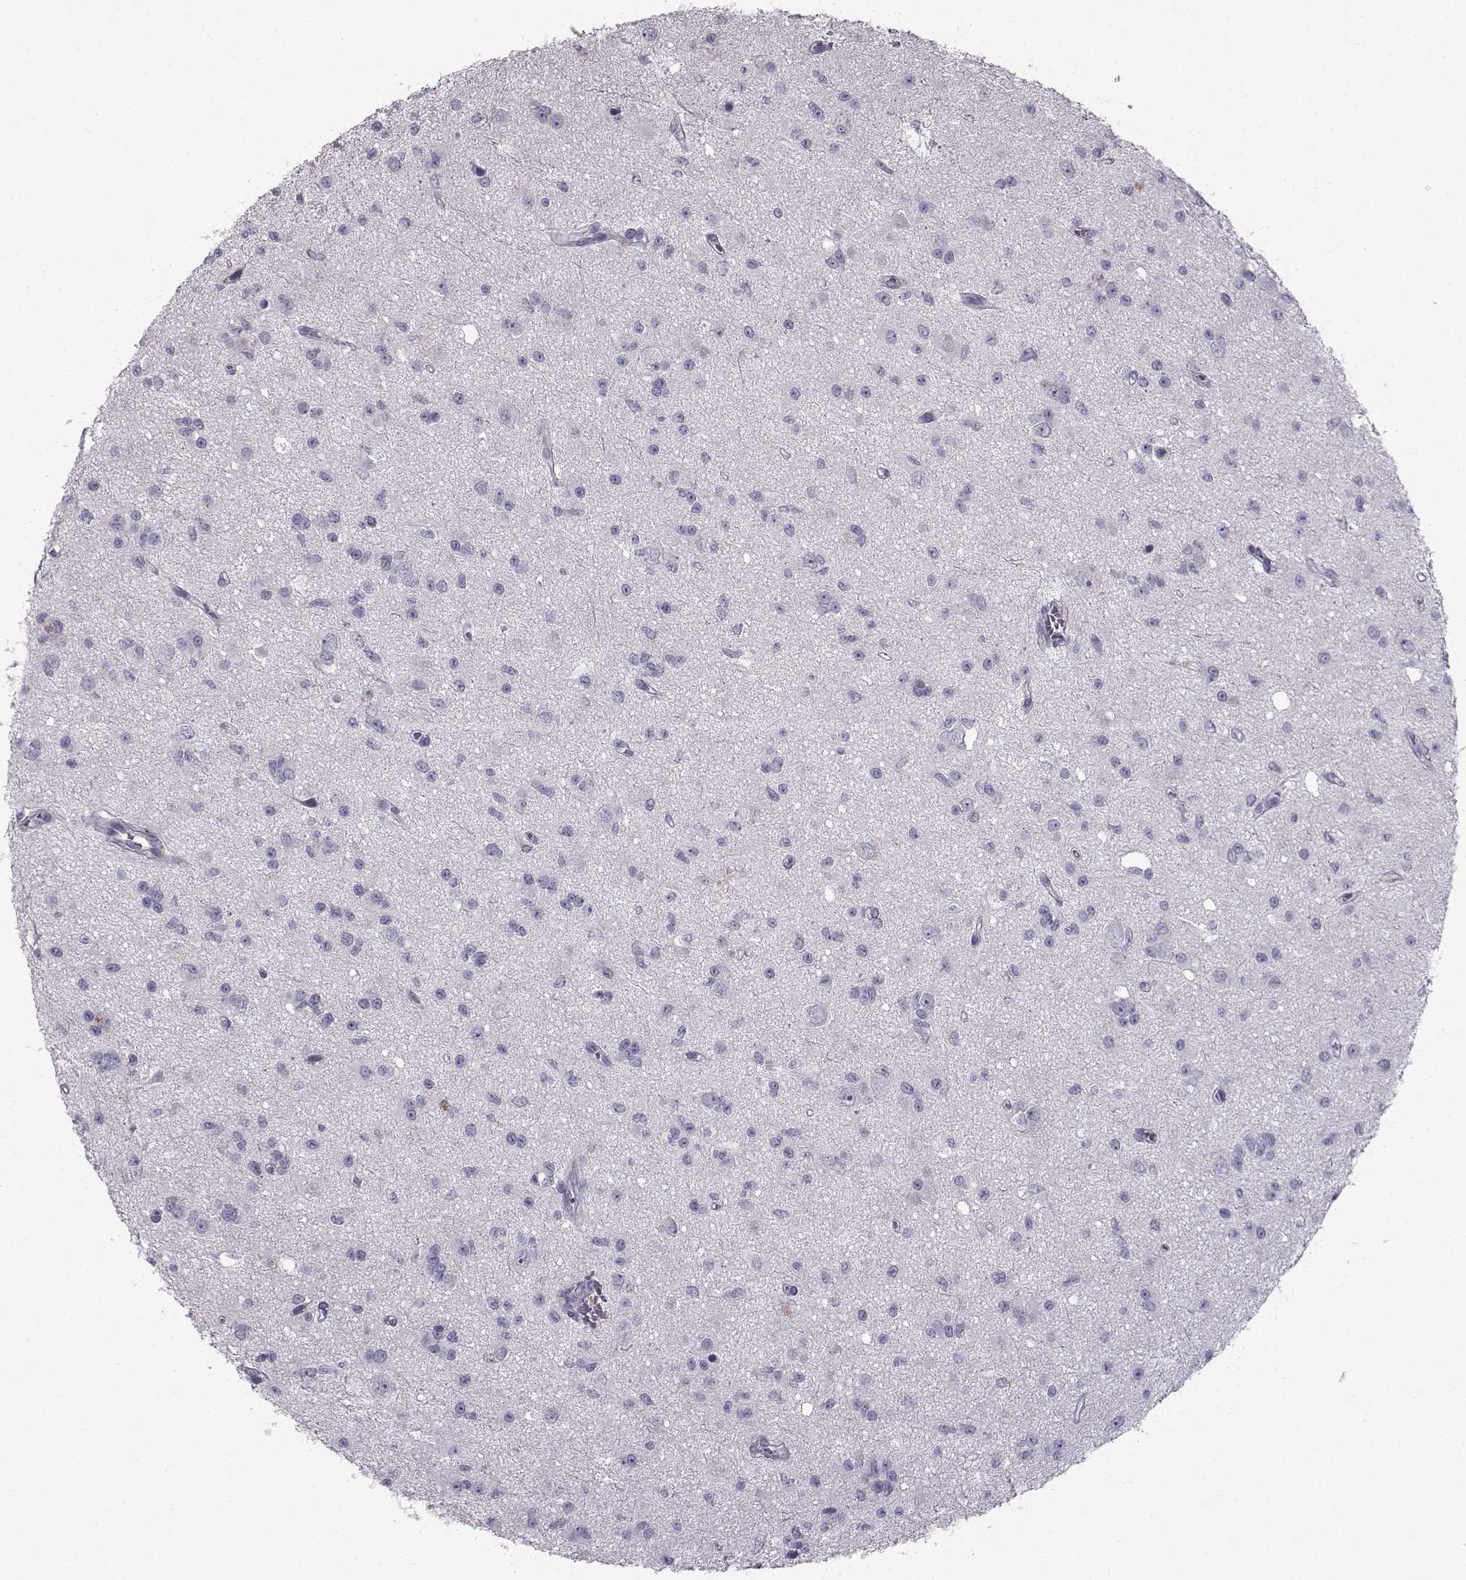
{"staining": {"intensity": "negative", "quantity": "none", "location": "none"}, "tissue": "glioma", "cell_type": "Tumor cells", "image_type": "cancer", "snomed": [{"axis": "morphology", "description": "Glioma, malignant, Low grade"}, {"axis": "topography", "description": "Brain"}], "caption": "High power microscopy photomicrograph of an immunohistochemistry histopathology image of glioma, revealing no significant staining in tumor cells. Brightfield microscopy of immunohistochemistry (IHC) stained with DAB (3,3'-diaminobenzidine) (brown) and hematoxylin (blue), captured at high magnification.", "gene": "CALCR", "patient": {"sex": "female", "age": 45}}